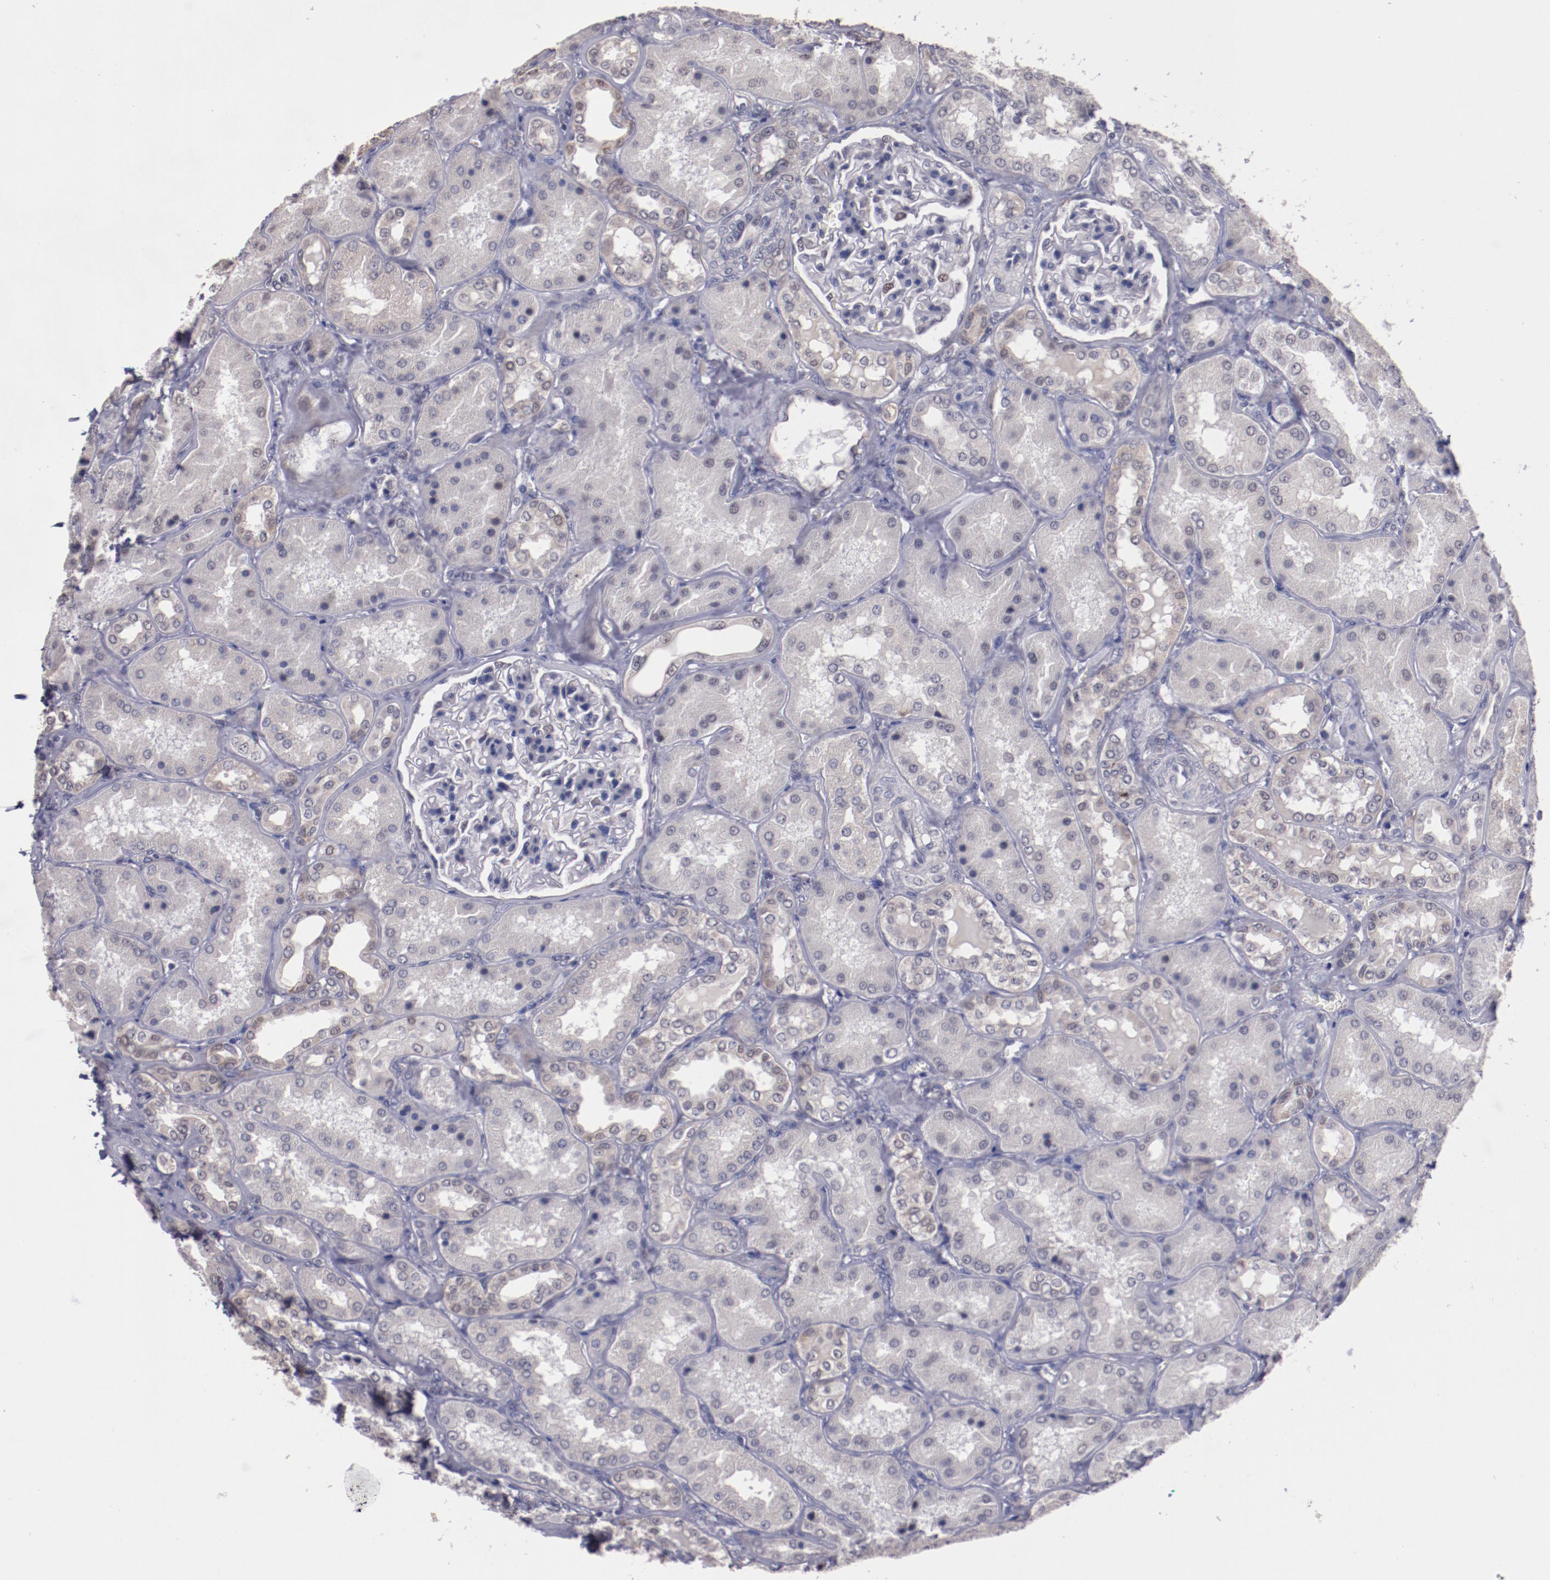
{"staining": {"intensity": "negative", "quantity": "none", "location": "none"}, "tissue": "kidney", "cell_type": "Cells in glomeruli", "image_type": "normal", "snomed": [{"axis": "morphology", "description": "Normal tissue, NOS"}, {"axis": "topography", "description": "Kidney"}], "caption": "A histopathology image of kidney stained for a protein shows no brown staining in cells in glomeruli.", "gene": "NRXN3", "patient": {"sex": "female", "age": 56}}